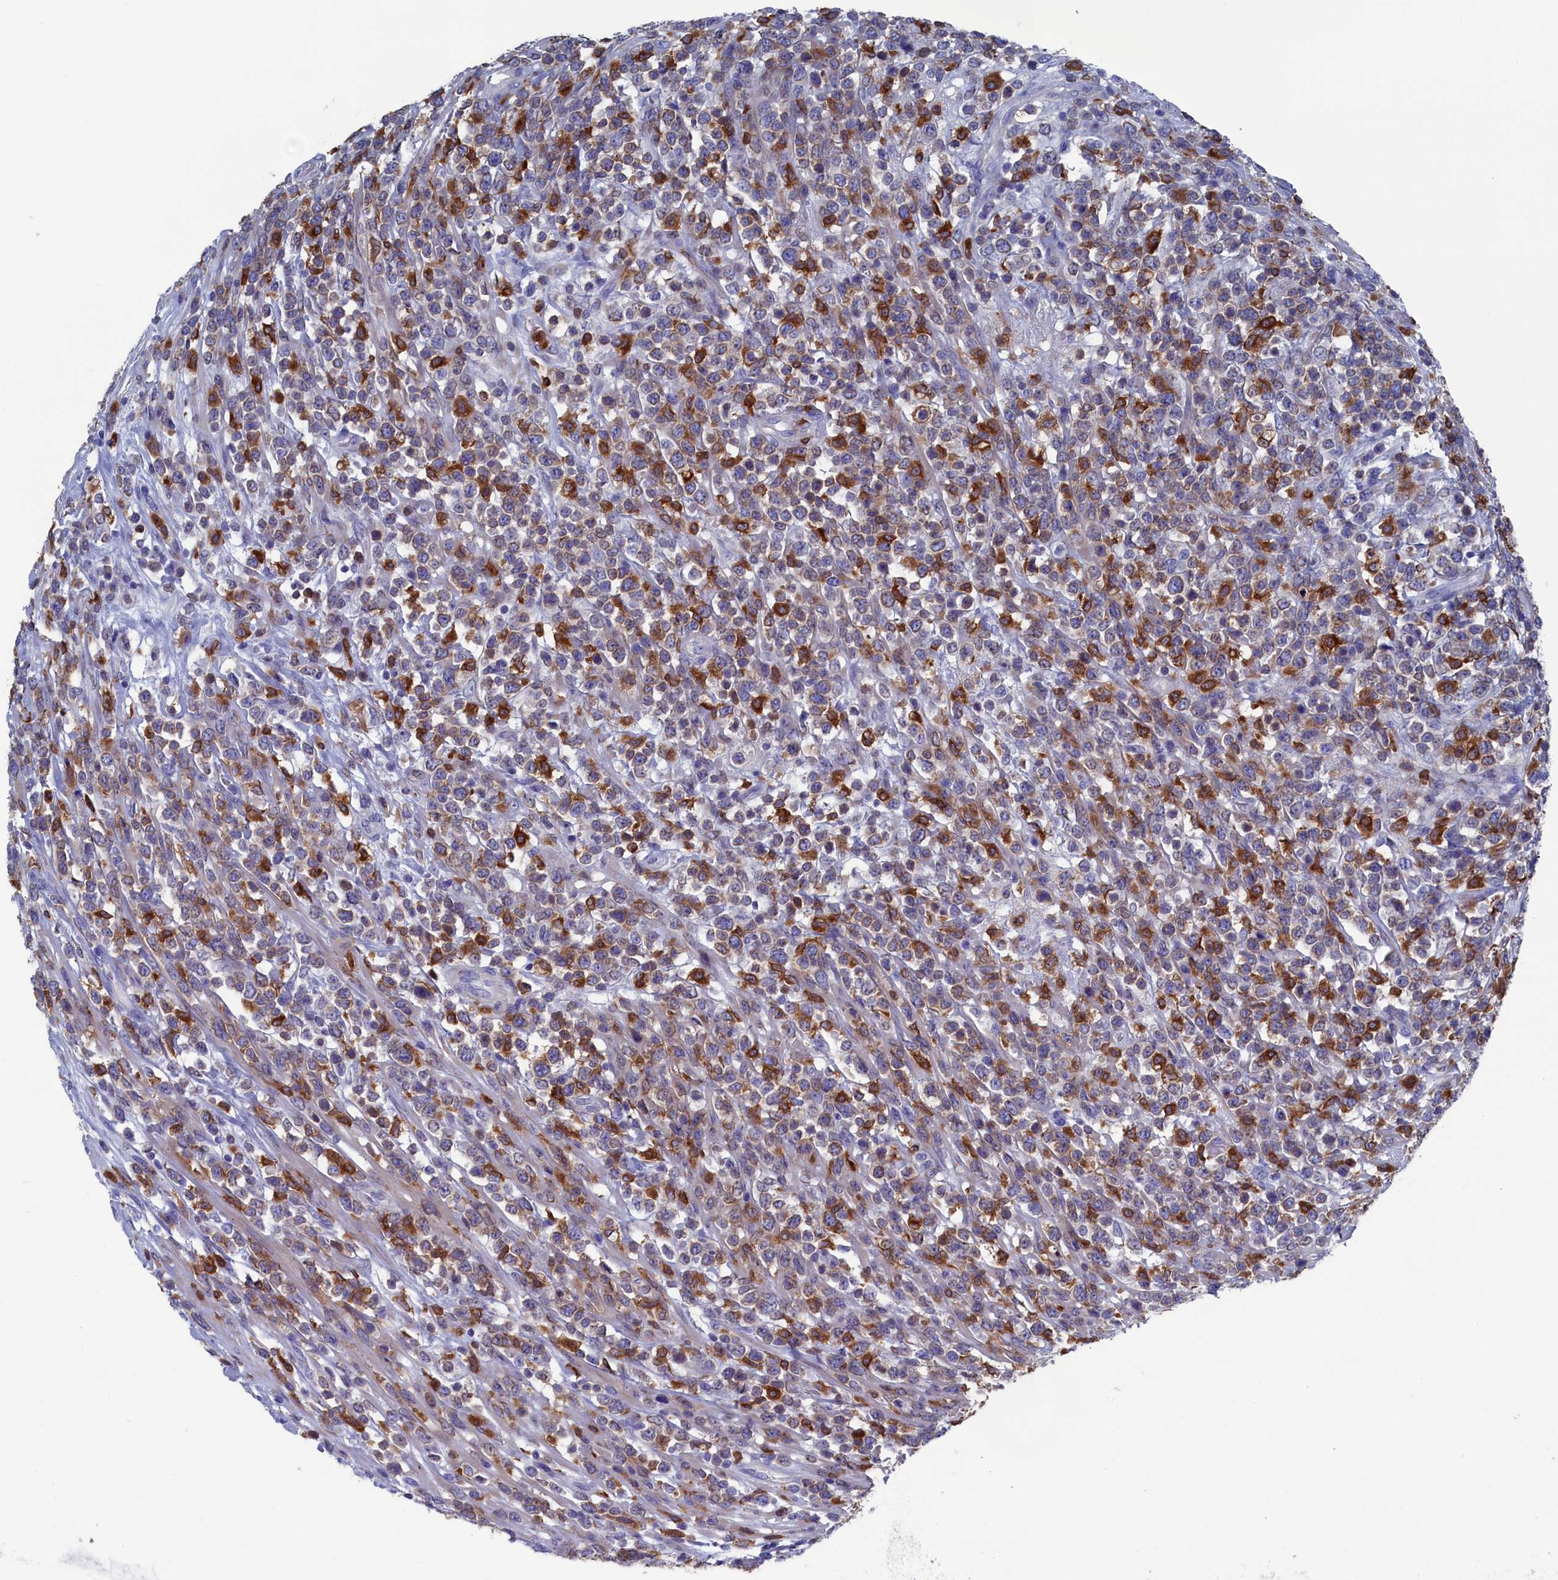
{"staining": {"intensity": "strong", "quantity": "25%-75%", "location": "cytoplasmic/membranous"}, "tissue": "lymphoma", "cell_type": "Tumor cells", "image_type": "cancer", "snomed": [{"axis": "morphology", "description": "Malignant lymphoma, non-Hodgkin's type, High grade"}, {"axis": "topography", "description": "Colon"}], "caption": "The image exhibits immunohistochemical staining of high-grade malignant lymphoma, non-Hodgkin's type. There is strong cytoplasmic/membranous positivity is present in approximately 25%-75% of tumor cells.", "gene": "TYROBP", "patient": {"sex": "female", "age": 53}}